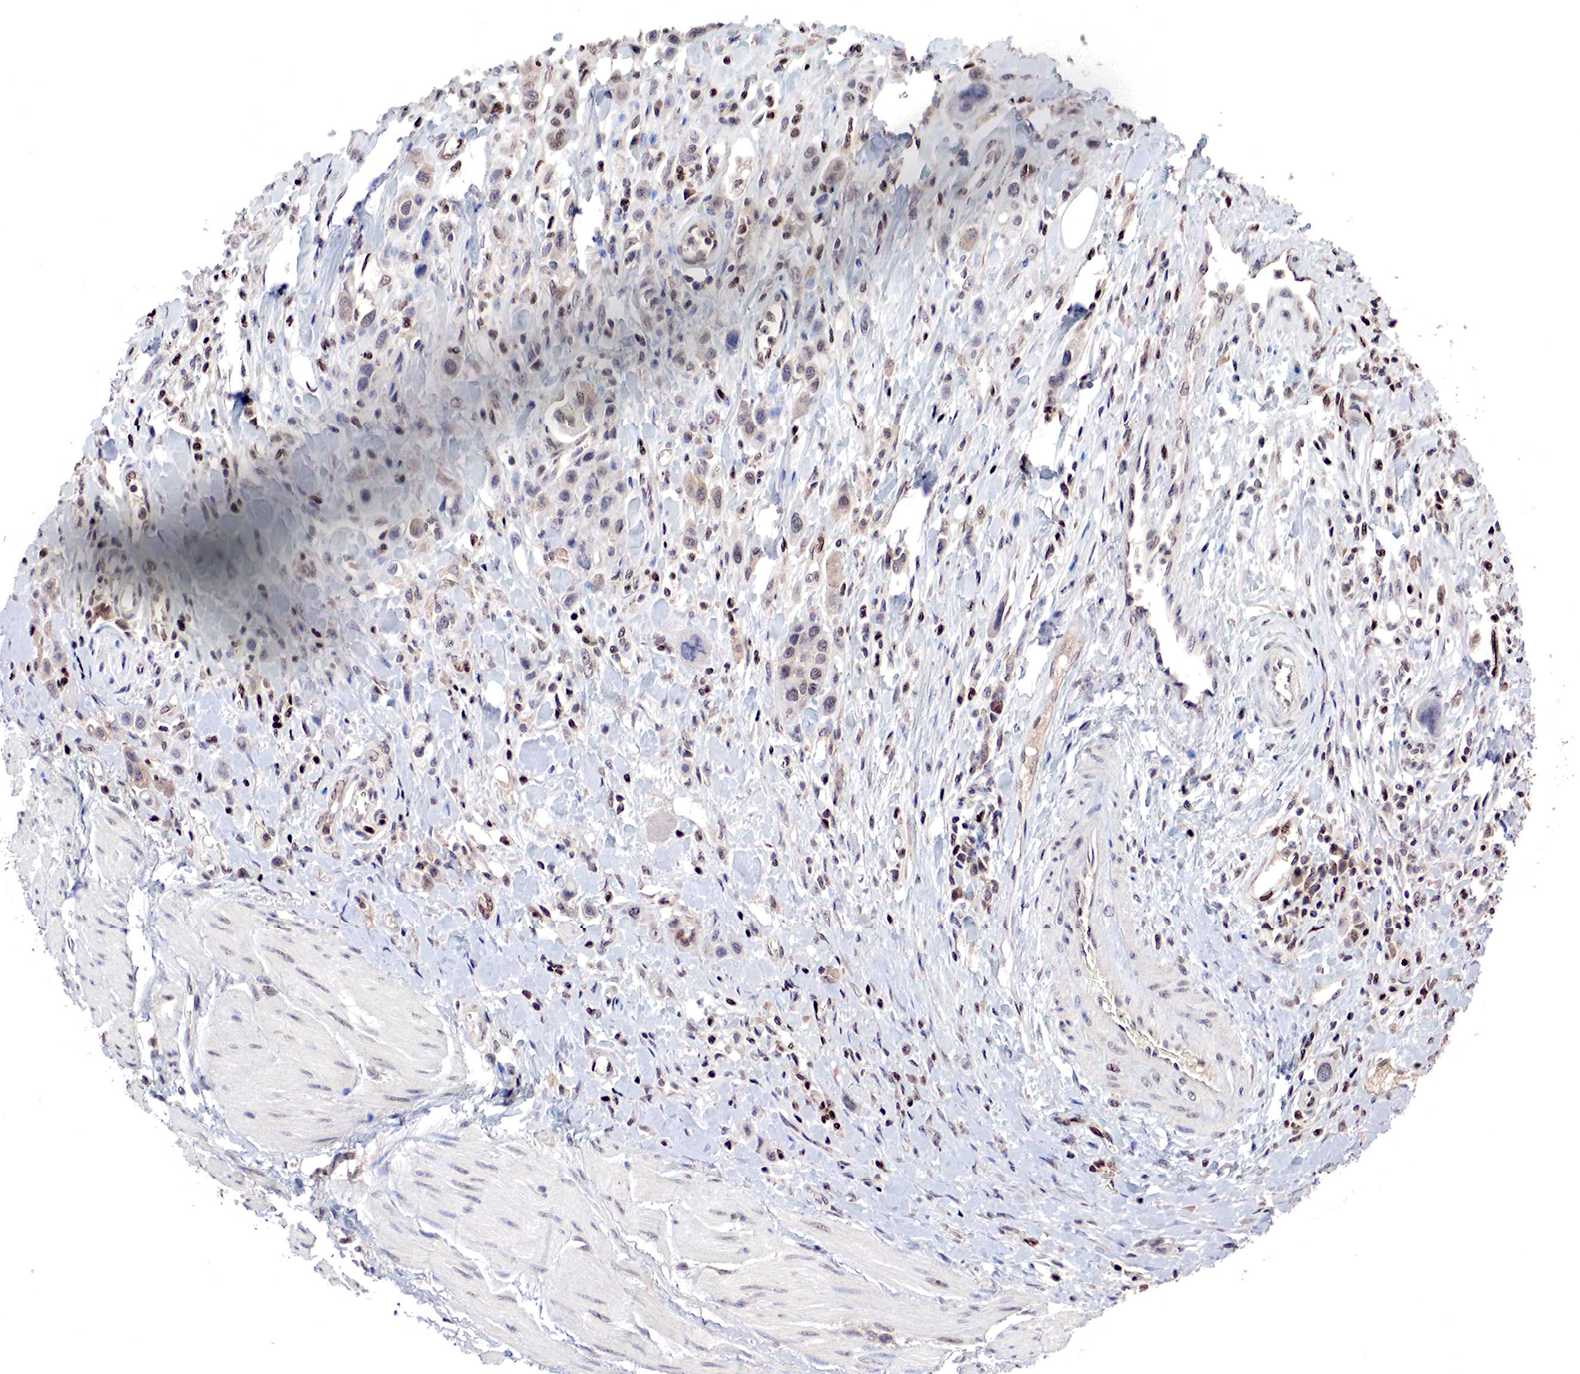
{"staining": {"intensity": "weak", "quantity": "<25%", "location": "cytoplasmic/membranous"}, "tissue": "urothelial cancer", "cell_type": "Tumor cells", "image_type": "cancer", "snomed": [{"axis": "morphology", "description": "Urothelial carcinoma, High grade"}, {"axis": "topography", "description": "Urinary bladder"}], "caption": "Immunohistochemical staining of human urothelial cancer exhibits no significant expression in tumor cells.", "gene": "DACH2", "patient": {"sex": "male", "age": 50}}